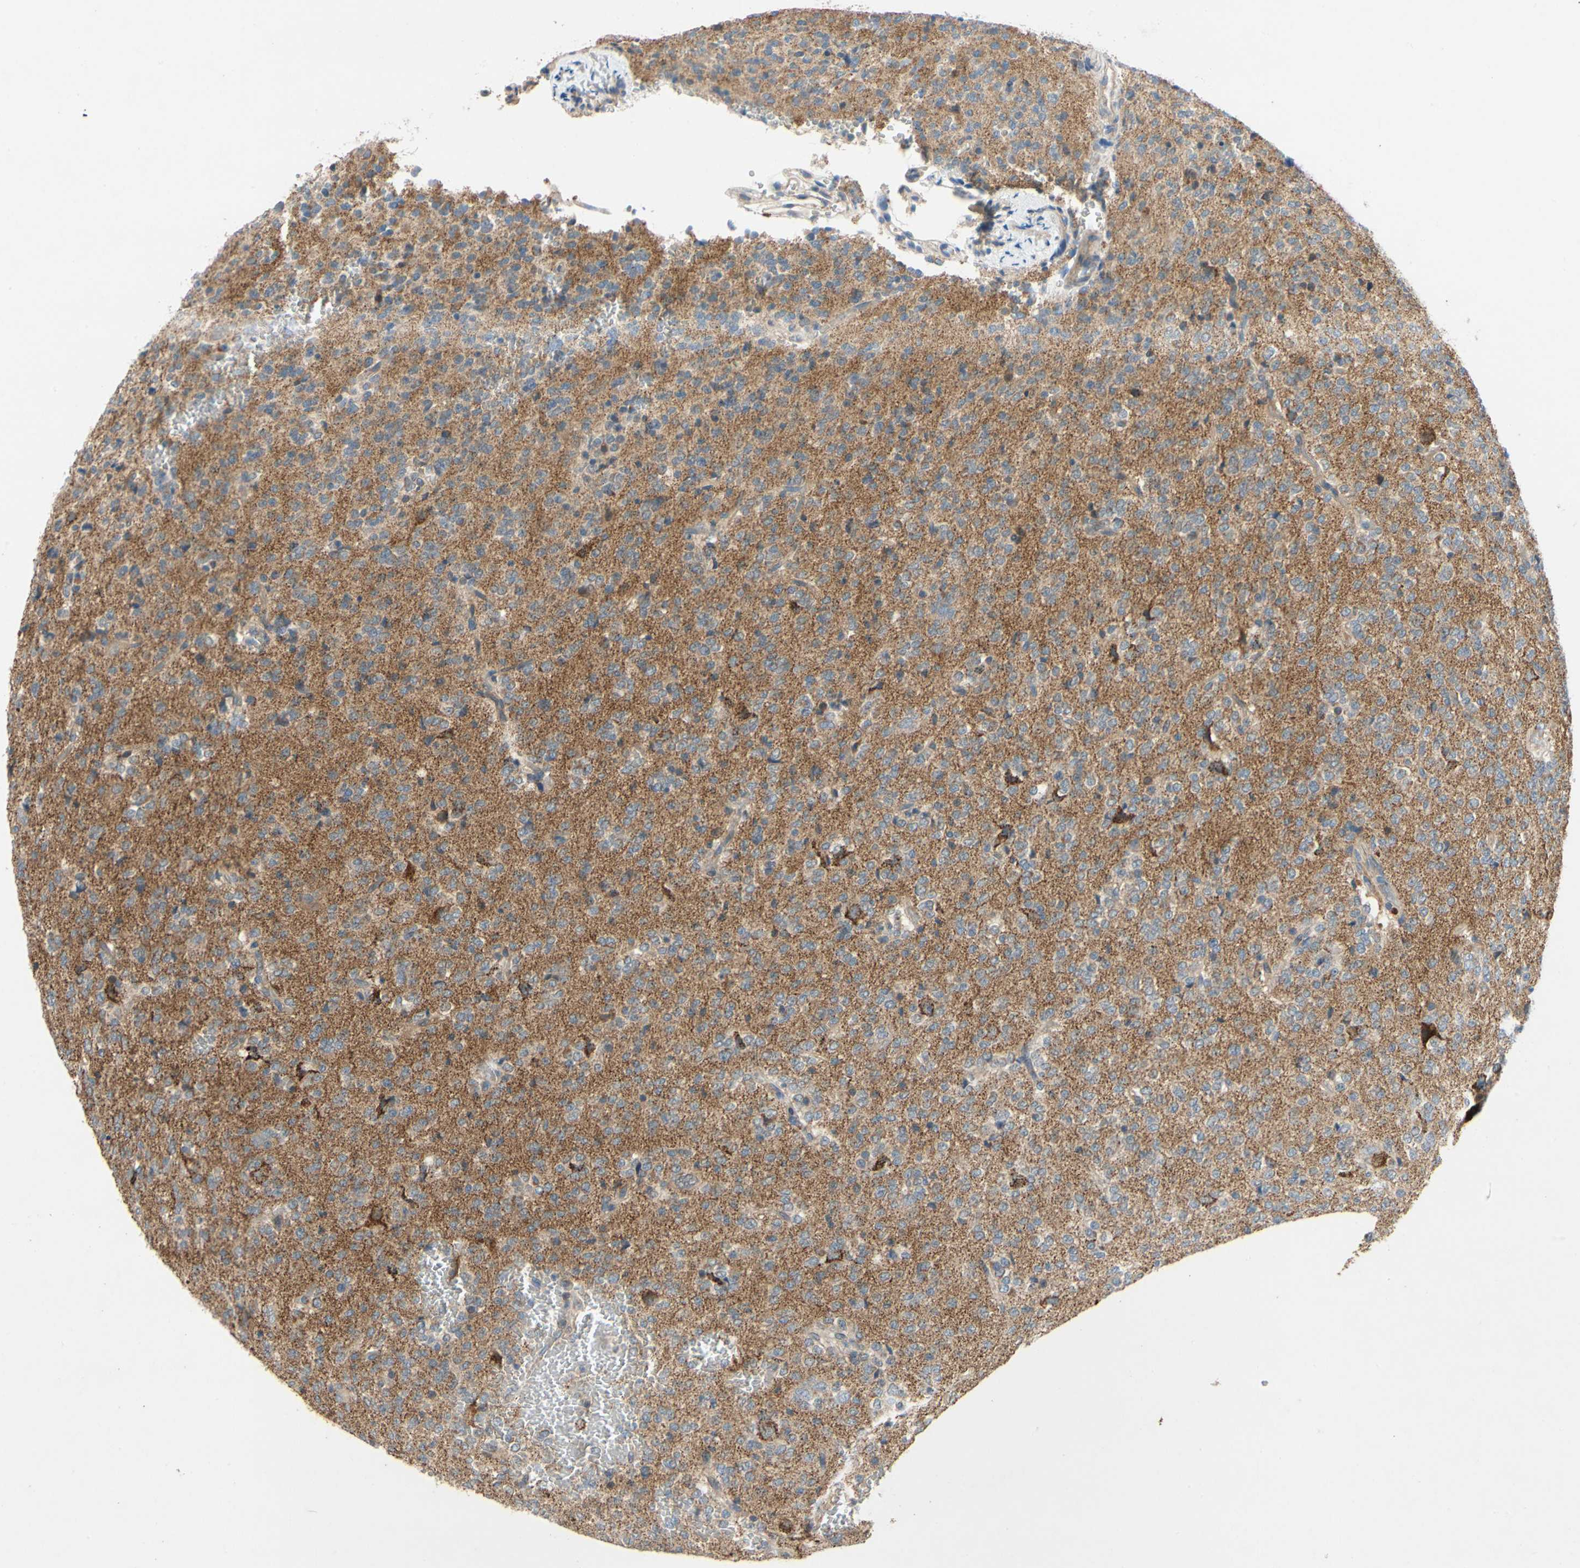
{"staining": {"intensity": "moderate", "quantity": ">75%", "location": "cytoplasmic/membranous"}, "tissue": "glioma", "cell_type": "Tumor cells", "image_type": "cancer", "snomed": [{"axis": "morphology", "description": "Glioma, malignant, Low grade"}, {"axis": "topography", "description": "Brain"}], "caption": "Brown immunohistochemical staining in malignant glioma (low-grade) displays moderate cytoplasmic/membranous staining in approximately >75% of tumor cells.", "gene": "KLHDC8B", "patient": {"sex": "male", "age": 38}}